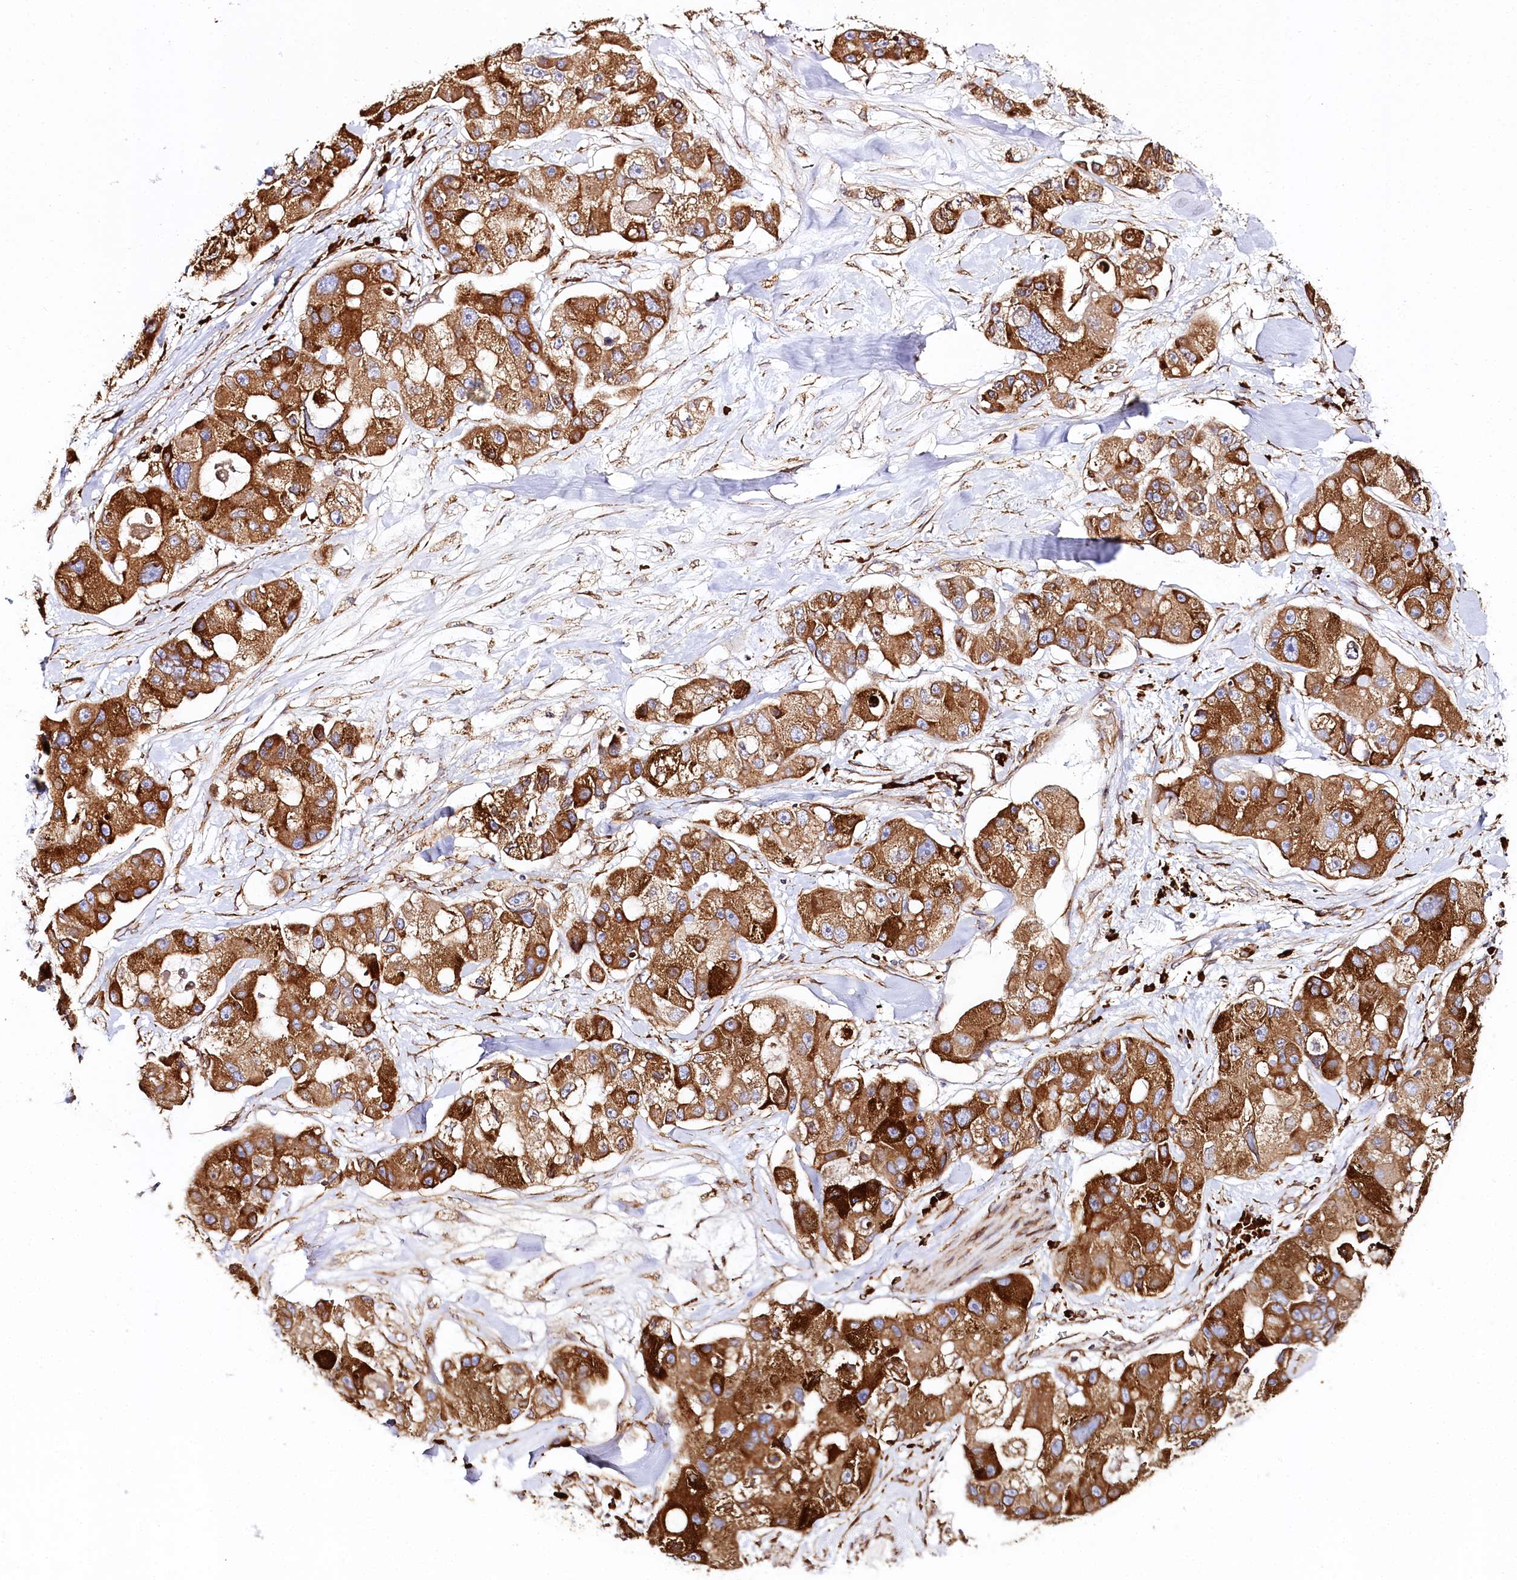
{"staining": {"intensity": "strong", "quantity": ">75%", "location": "cytoplasmic/membranous"}, "tissue": "lung cancer", "cell_type": "Tumor cells", "image_type": "cancer", "snomed": [{"axis": "morphology", "description": "Adenocarcinoma, NOS"}, {"axis": "topography", "description": "Lung"}], "caption": "Immunohistochemical staining of human adenocarcinoma (lung) displays high levels of strong cytoplasmic/membranous protein positivity in about >75% of tumor cells. (Brightfield microscopy of DAB IHC at high magnification).", "gene": "CNPY2", "patient": {"sex": "female", "age": 54}}